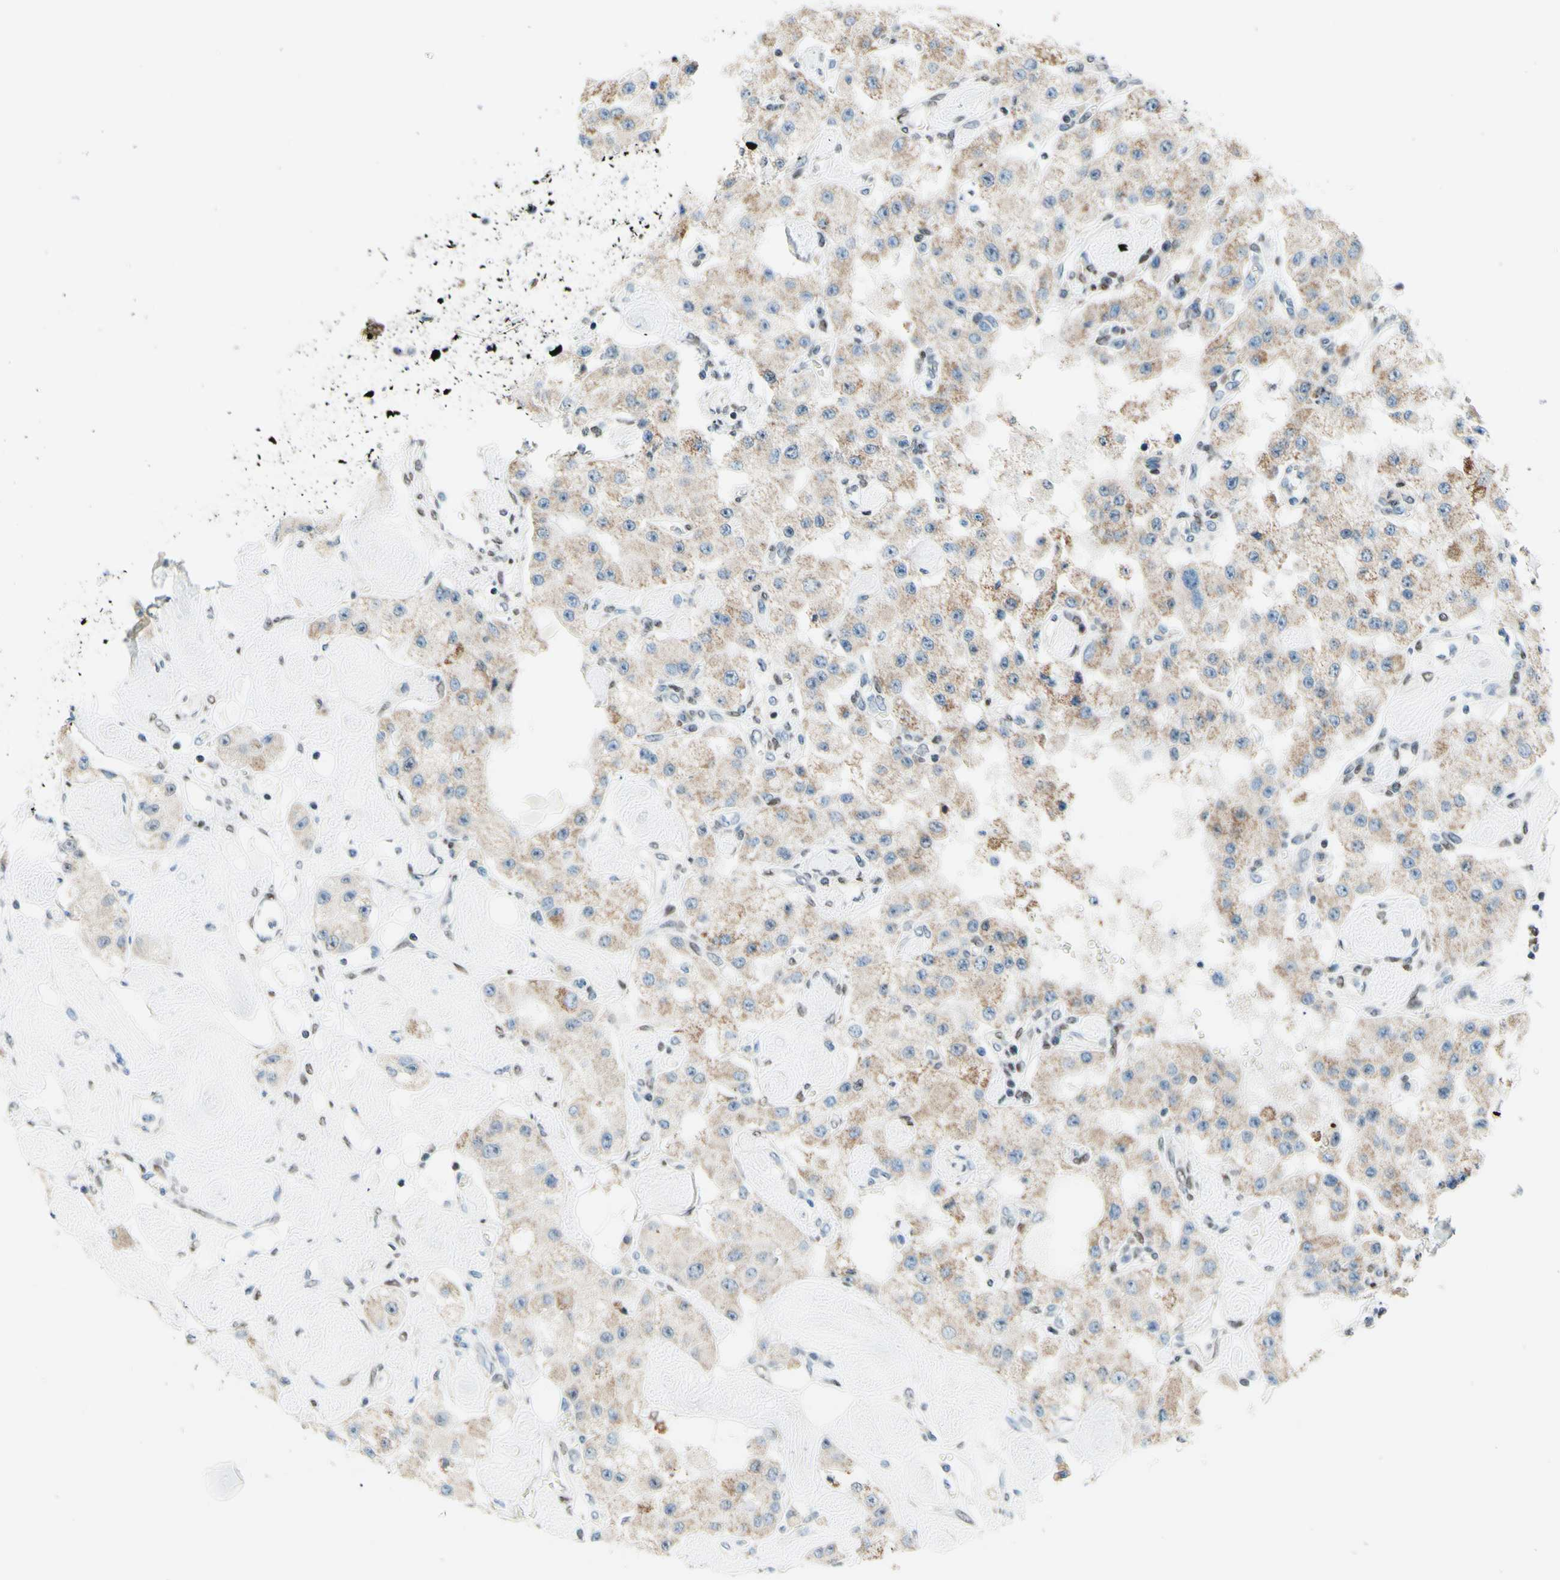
{"staining": {"intensity": "weak", "quantity": ">75%", "location": "cytoplasmic/membranous"}, "tissue": "carcinoid", "cell_type": "Tumor cells", "image_type": "cancer", "snomed": [{"axis": "morphology", "description": "Carcinoid, malignant, NOS"}, {"axis": "topography", "description": "Pancreas"}], "caption": "Human carcinoid (malignant) stained with a protein marker shows weak staining in tumor cells.", "gene": "CBX7", "patient": {"sex": "male", "age": 41}}